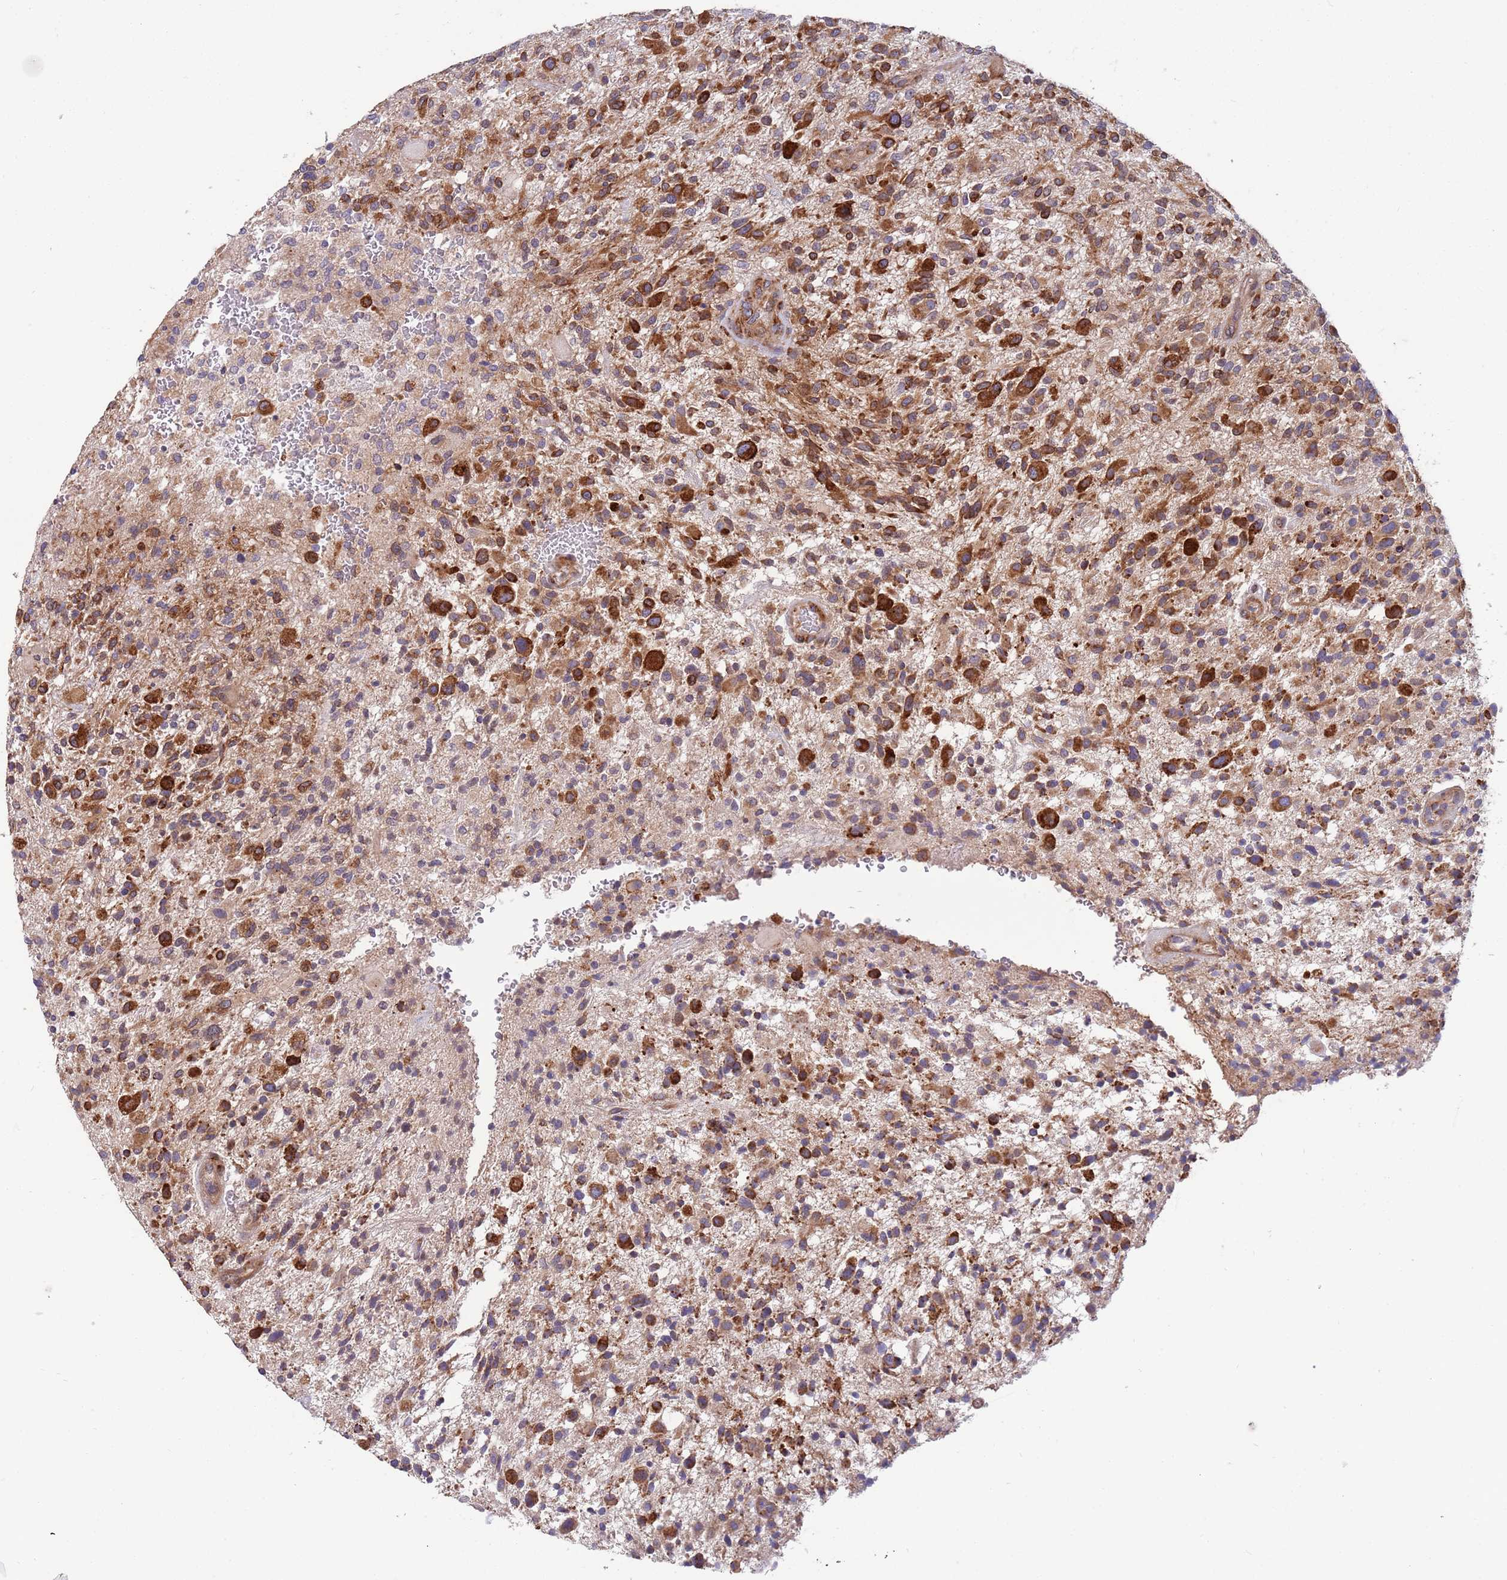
{"staining": {"intensity": "strong", "quantity": ">75%", "location": "cytoplasmic/membranous"}, "tissue": "glioma", "cell_type": "Tumor cells", "image_type": "cancer", "snomed": [{"axis": "morphology", "description": "Glioma, malignant, High grade"}, {"axis": "topography", "description": "Brain"}], "caption": "Immunohistochemistry (IHC) histopathology image of human glioma stained for a protein (brown), which displays high levels of strong cytoplasmic/membranous positivity in about >75% of tumor cells.", "gene": "ARMCX6", "patient": {"sex": "male", "age": 47}}